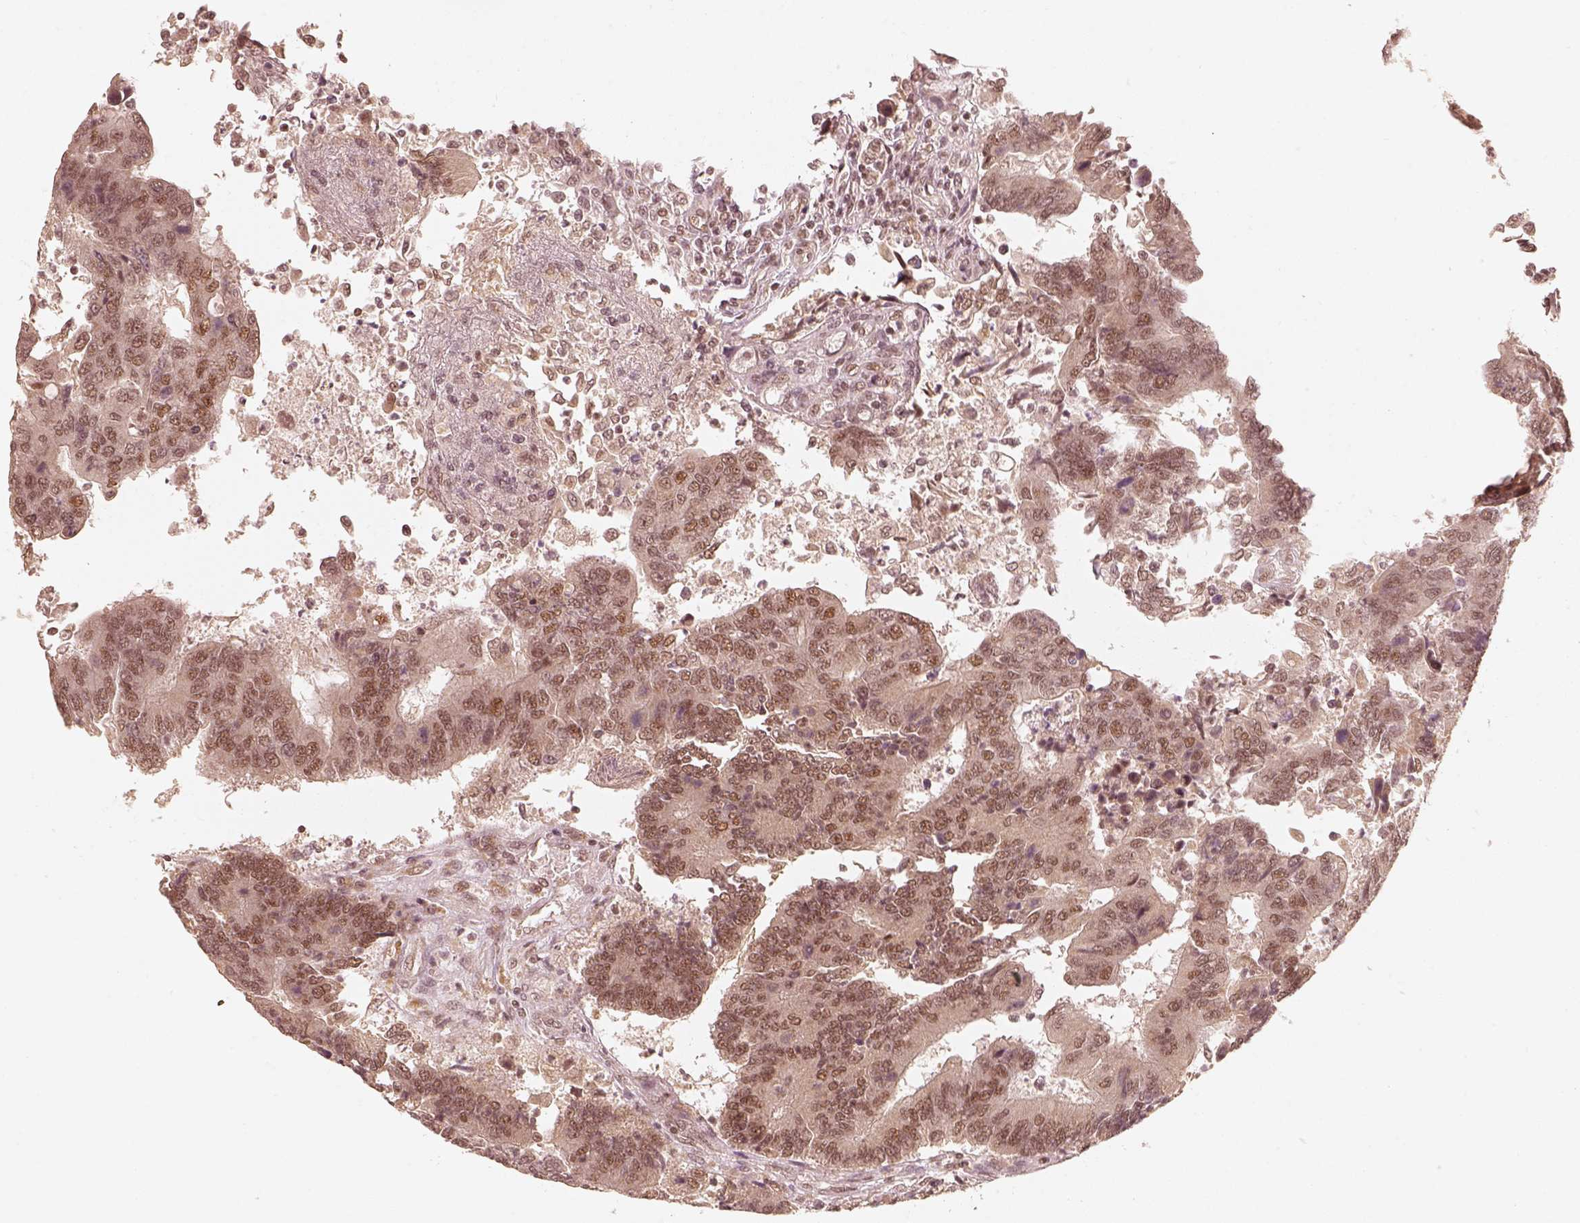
{"staining": {"intensity": "moderate", "quantity": "<25%", "location": "nuclear"}, "tissue": "colorectal cancer", "cell_type": "Tumor cells", "image_type": "cancer", "snomed": [{"axis": "morphology", "description": "Adenocarcinoma, NOS"}, {"axis": "topography", "description": "Colon"}], "caption": "A histopathology image of colorectal adenocarcinoma stained for a protein shows moderate nuclear brown staining in tumor cells. The staining is performed using DAB (3,3'-diaminobenzidine) brown chromogen to label protein expression. The nuclei are counter-stained blue using hematoxylin.", "gene": "GMEB2", "patient": {"sex": "female", "age": 67}}